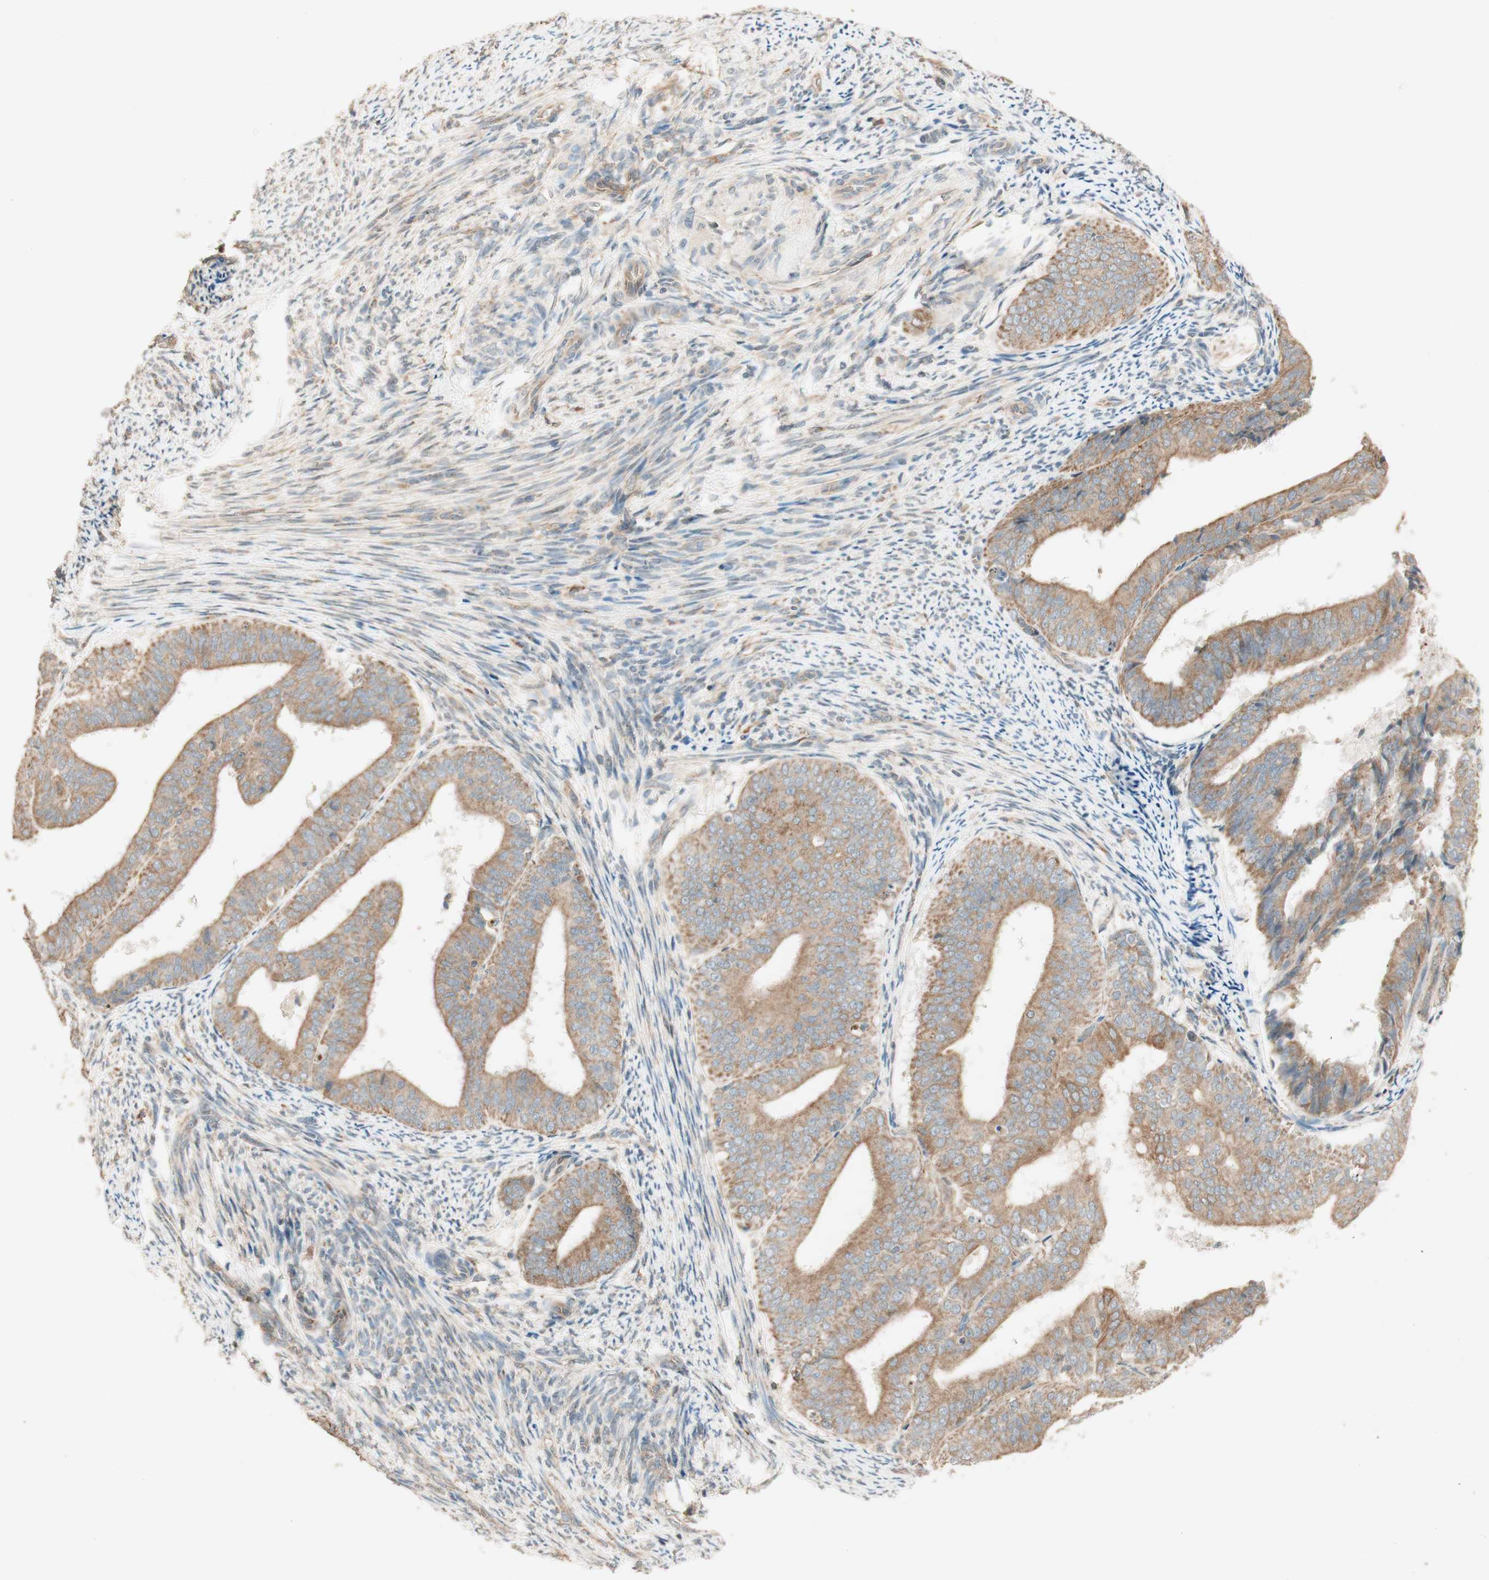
{"staining": {"intensity": "moderate", "quantity": ">75%", "location": "cytoplasmic/membranous"}, "tissue": "endometrial cancer", "cell_type": "Tumor cells", "image_type": "cancer", "snomed": [{"axis": "morphology", "description": "Adenocarcinoma, NOS"}, {"axis": "topography", "description": "Endometrium"}], "caption": "Immunohistochemistry of human adenocarcinoma (endometrial) shows medium levels of moderate cytoplasmic/membranous staining in about >75% of tumor cells.", "gene": "CLCN2", "patient": {"sex": "female", "age": 63}}